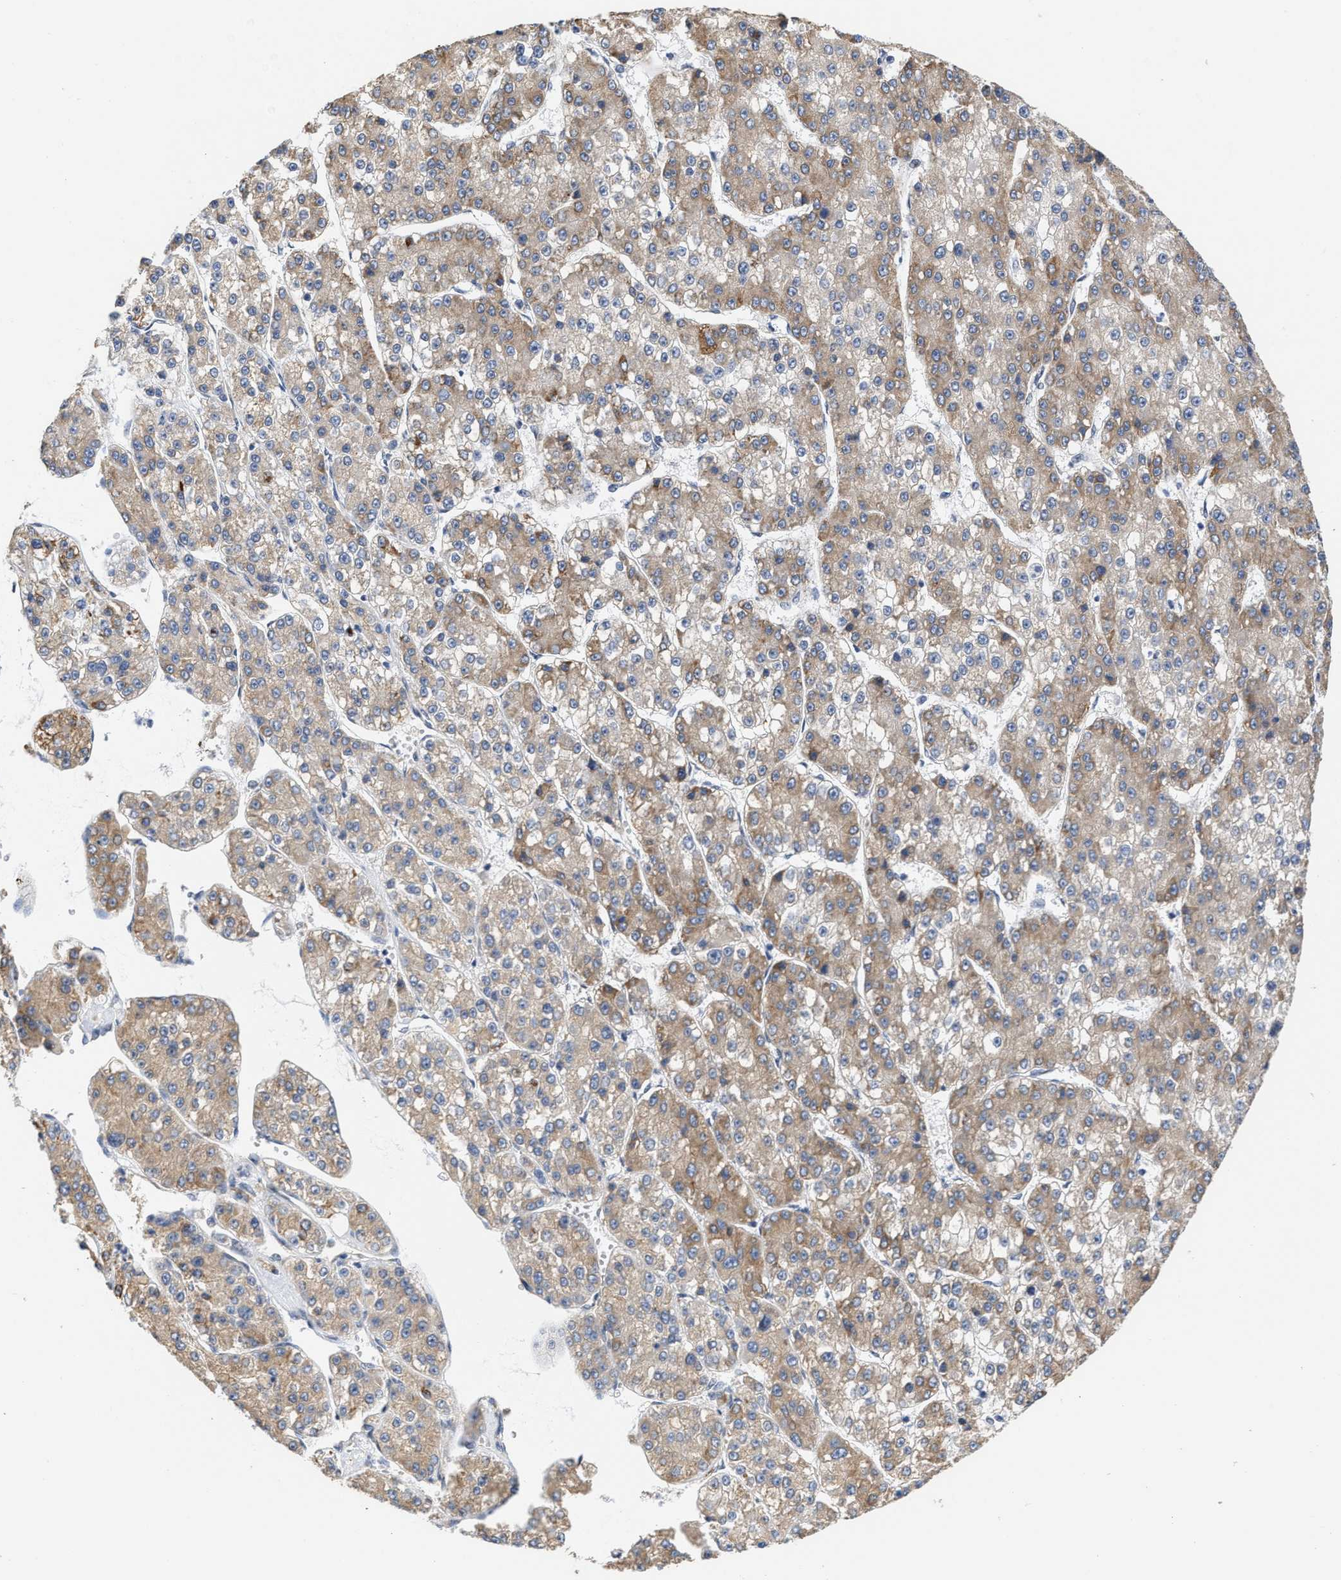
{"staining": {"intensity": "moderate", "quantity": "25%-75%", "location": "cytoplasmic/membranous"}, "tissue": "liver cancer", "cell_type": "Tumor cells", "image_type": "cancer", "snomed": [{"axis": "morphology", "description": "Carcinoma, Hepatocellular, NOS"}, {"axis": "topography", "description": "Liver"}], "caption": "A photomicrograph of liver hepatocellular carcinoma stained for a protein reveals moderate cytoplasmic/membranous brown staining in tumor cells. (Brightfield microscopy of DAB IHC at high magnification).", "gene": "RYR2", "patient": {"sex": "female", "age": 73}}